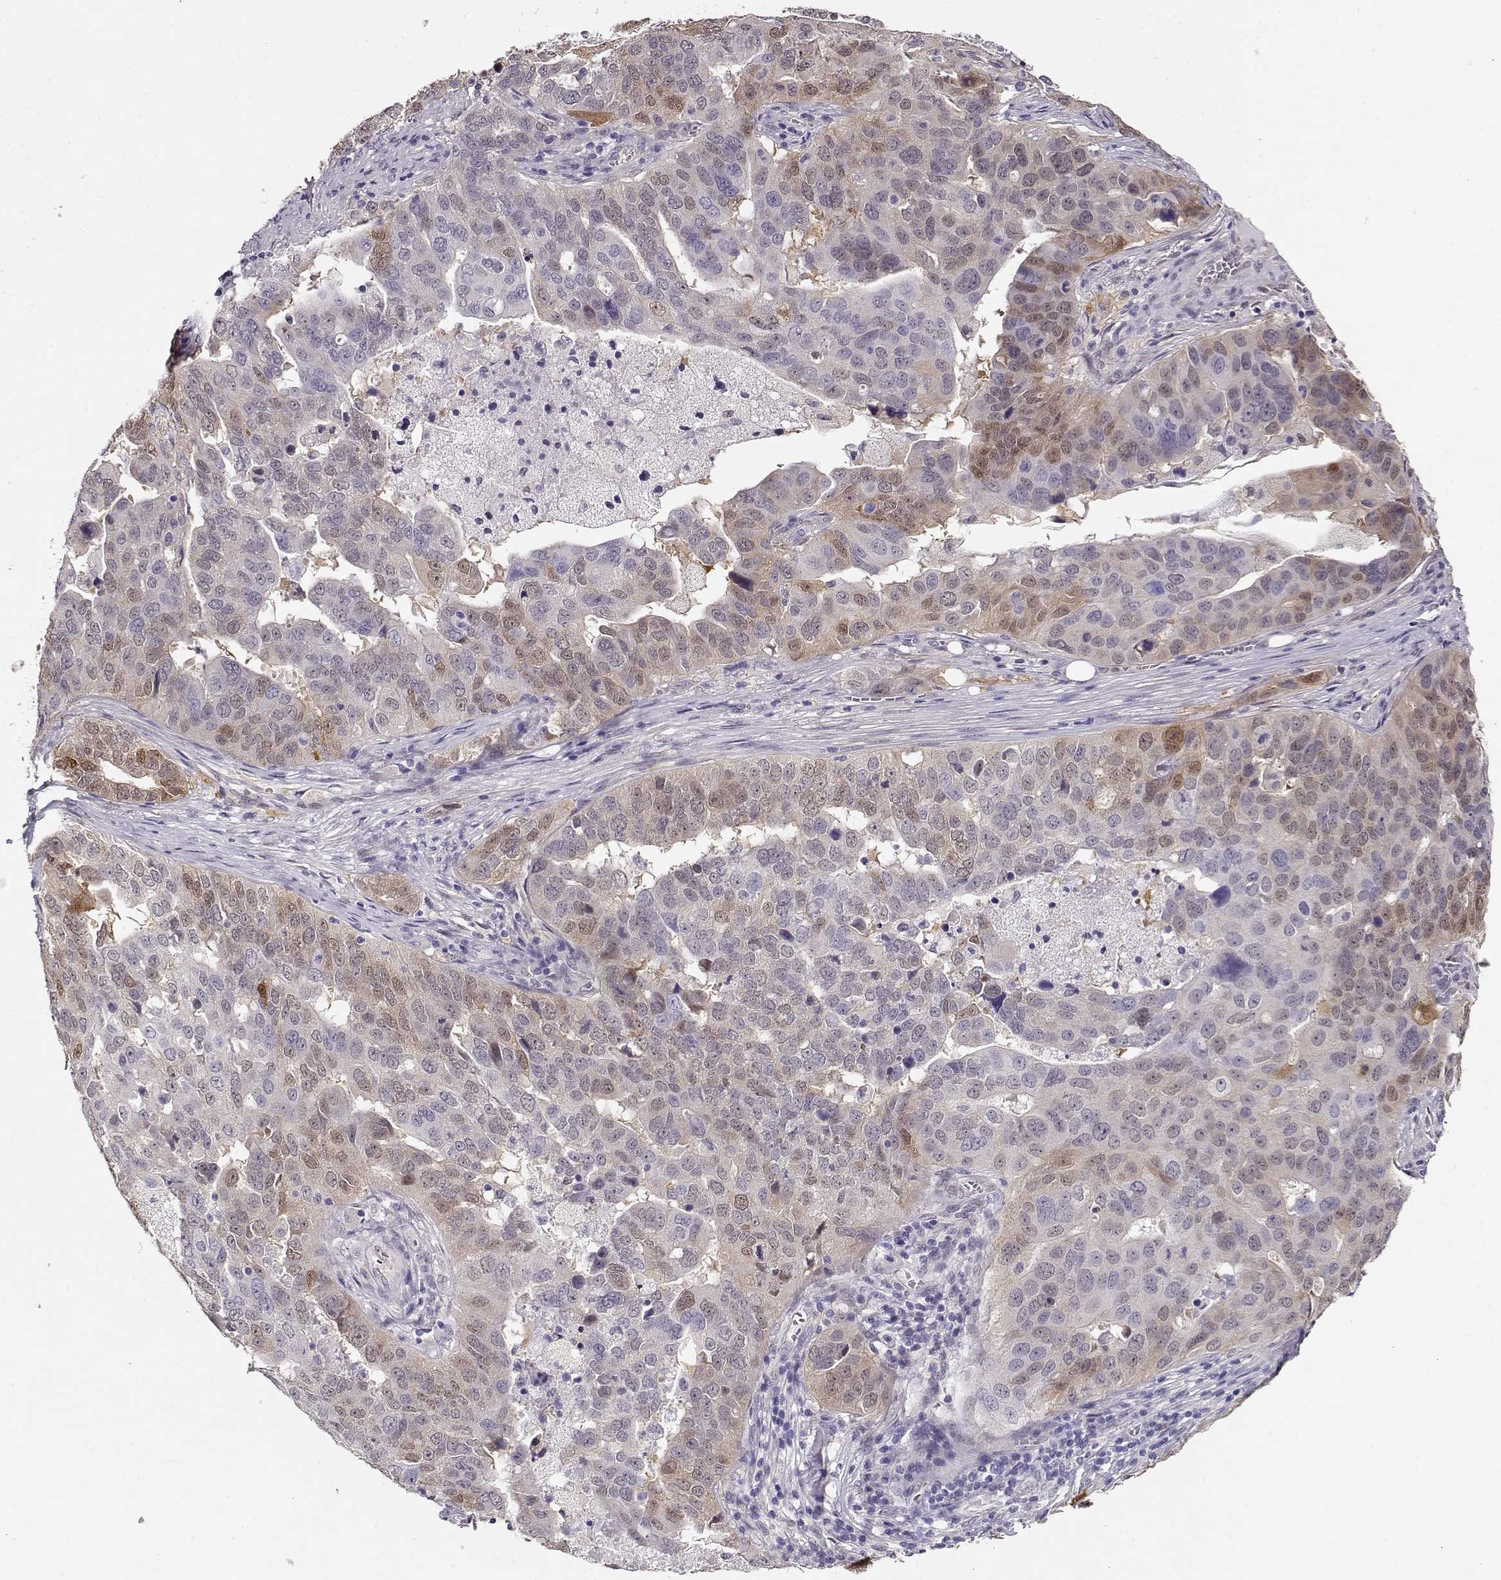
{"staining": {"intensity": "moderate", "quantity": "<25%", "location": "cytoplasmic/membranous,nuclear"}, "tissue": "ovarian cancer", "cell_type": "Tumor cells", "image_type": "cancer", "snomed": [{"axis": "morphology", "description": "Carcinoma, endometroid"}, {"axis": "topography", "description": "Soft tissue"}, {"axis": "topography", "description": "Ovary"}], "caption": "Protein expression analysis of ovarian cancer displays moderate cytoplasmic/membranous and nuclear expression in about <25% of tumor cells. (DAB (3,3'-diaminobenzidine) IHC, brown staining for protein, blue staining for nuclei).", "gene": "CCR8", "patient": {"sex": "female", "age": 52}}